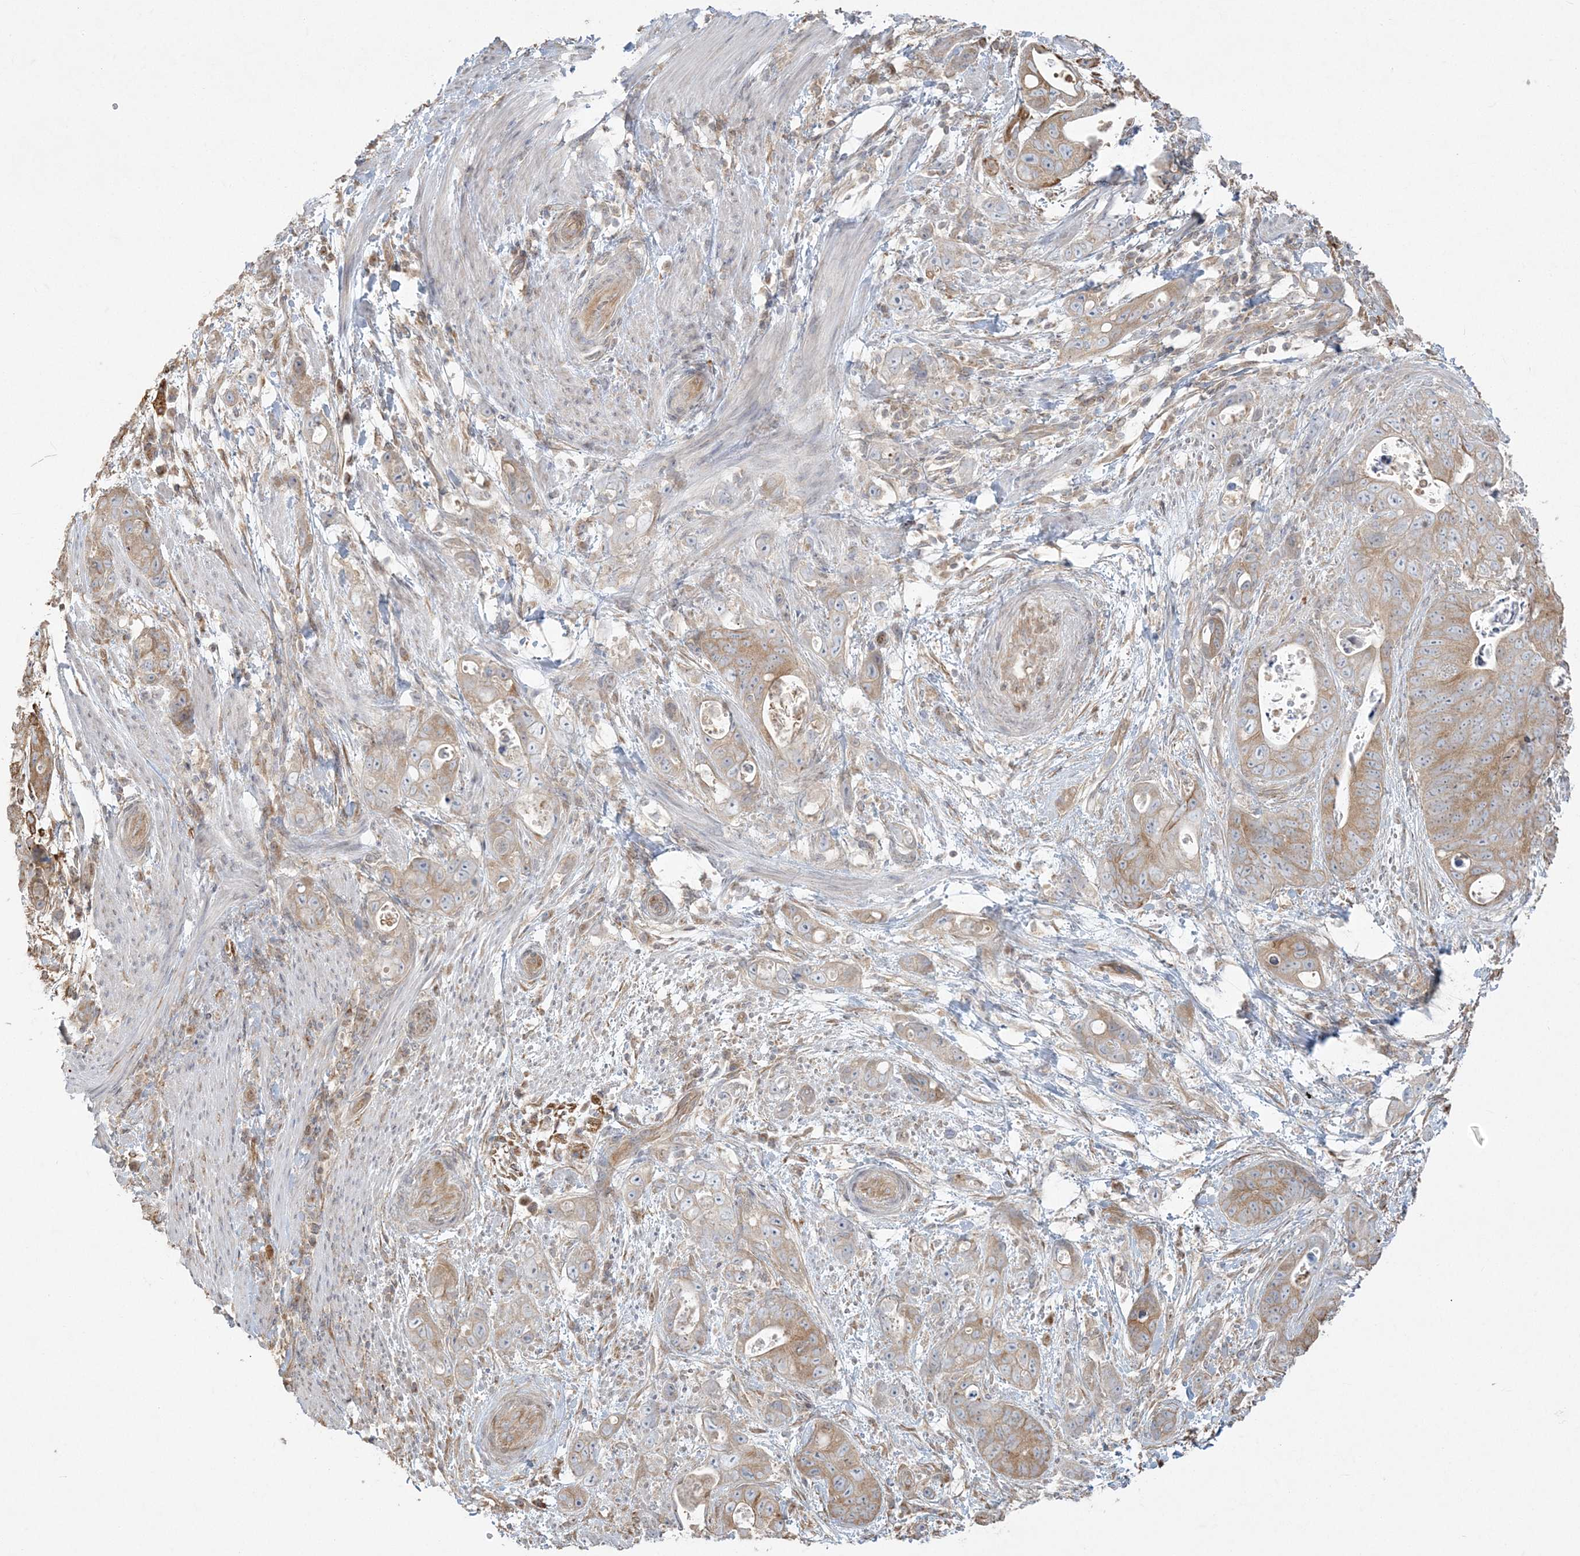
{"staining": {"intensity": "moderate", "quantity": ">75%", "location": "cytoplasmic/membranous"}, "tissue": "stomach cancer", "cell_type": "Tumor cells", "image_type": "cancer", "snomed": [{"axis": "morphology", "description": "Adenocarcinoma, NOS"}, {"axis": "topography", "description": "Stomach"}], "caption": "Brown immunohistochemical staining in adenocarcinoma (stomach) demonstrates moderate cytoplasmic/membranous positivity in approximately >75% of tumor cells.", "gene": "ZC3H6", "patient": {"sex": "female", "age": 89}}